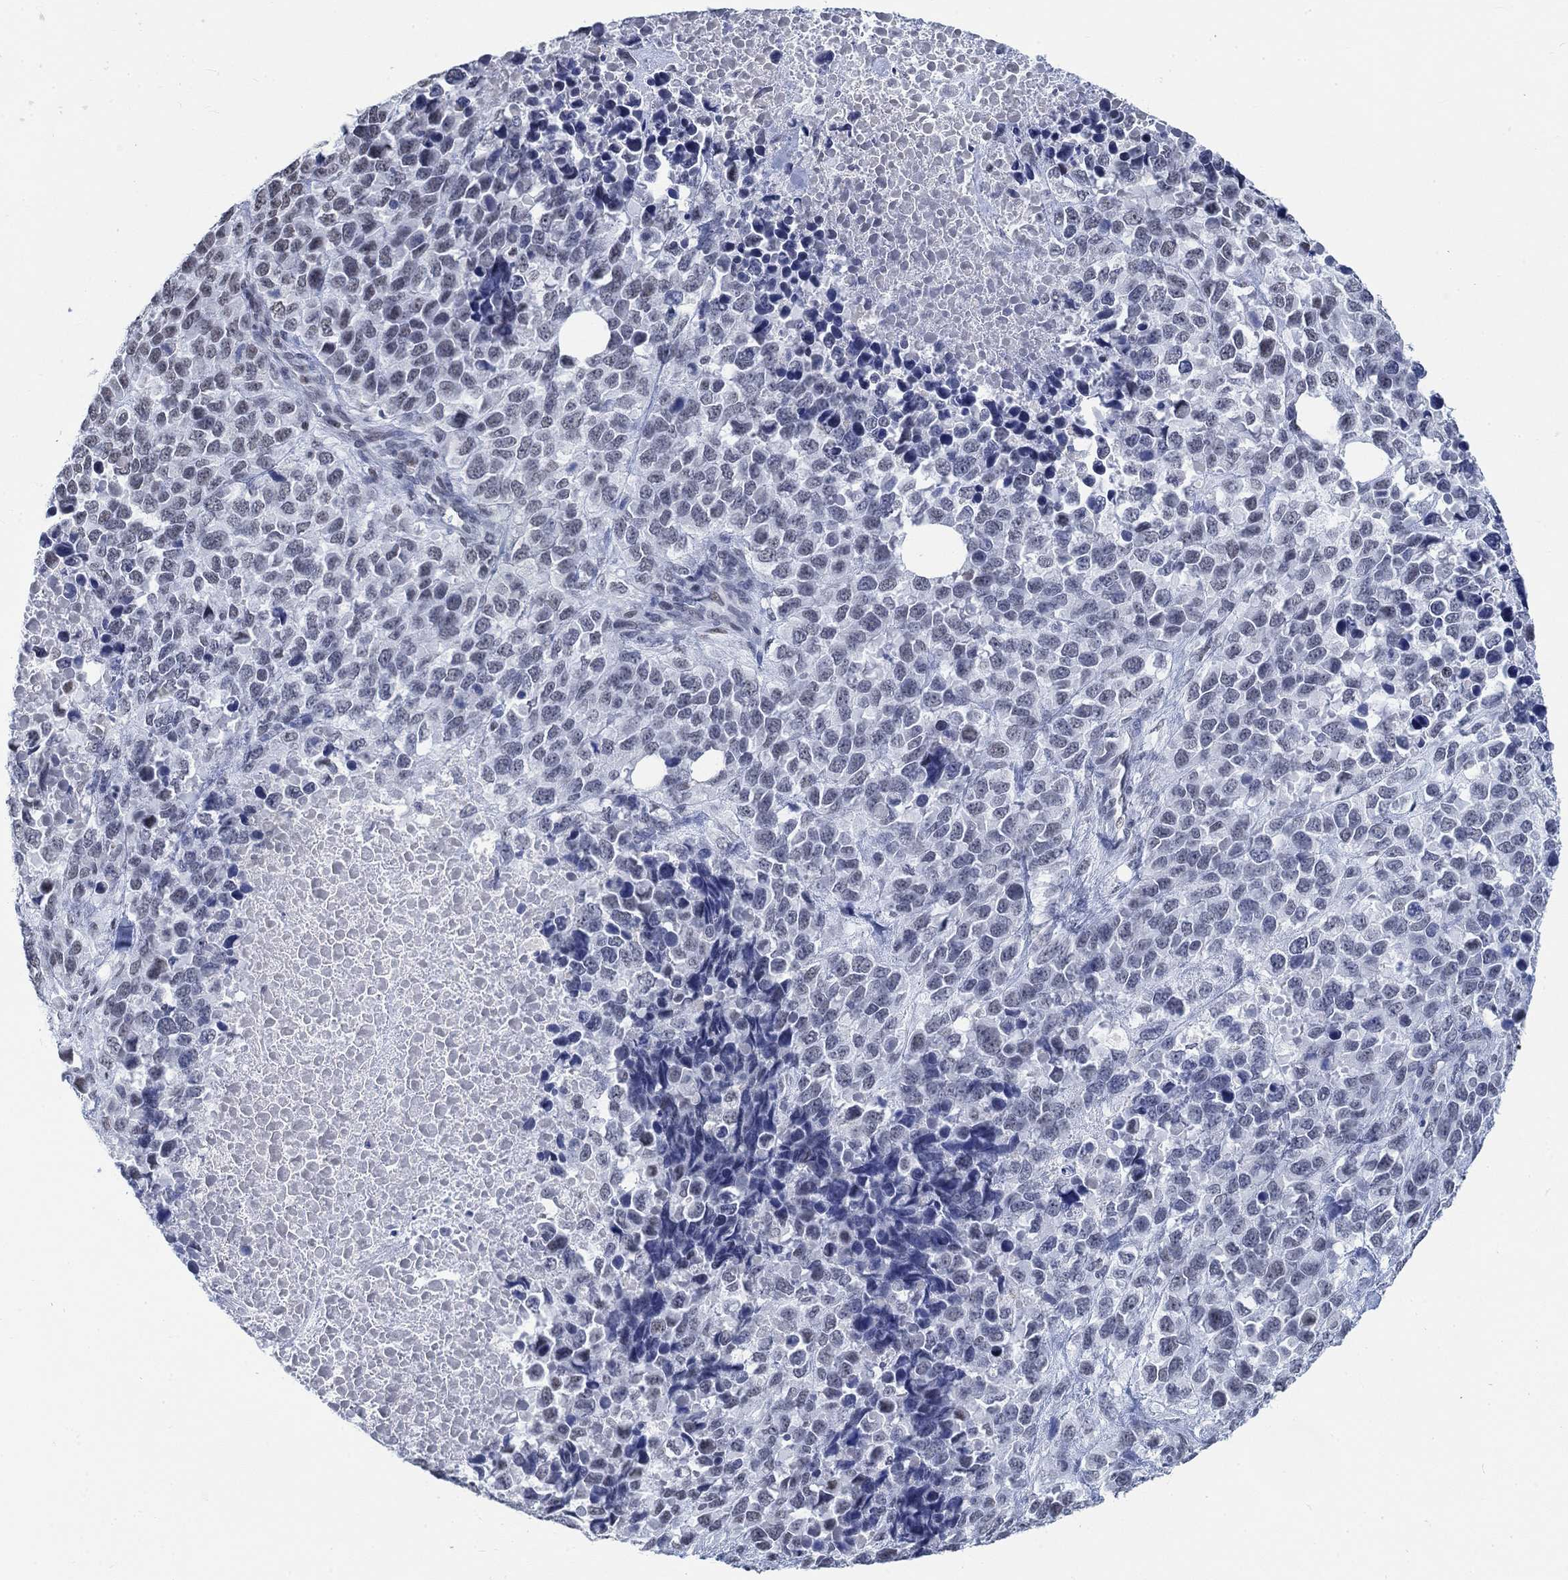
{"staining": {"intensity": "negative", "quantity": "none", "location": "none"}, "tissue": "melanoma", "cell_type": "Tumor cells", "image_type": "cancer", "snomed": [{"axis": "morphology", "description": "Malignant melanoma, Metastatic site"}, {"axis": "topography", "description": "Skin"}], "caption": "A high-resolution photomicrograph shows IHC staining of malignant melanoma (metastatic site), which shows no significant positivity in tumor cells.", "gene": "KCNH8", "patient": {"sex": "male", "age": 84}}